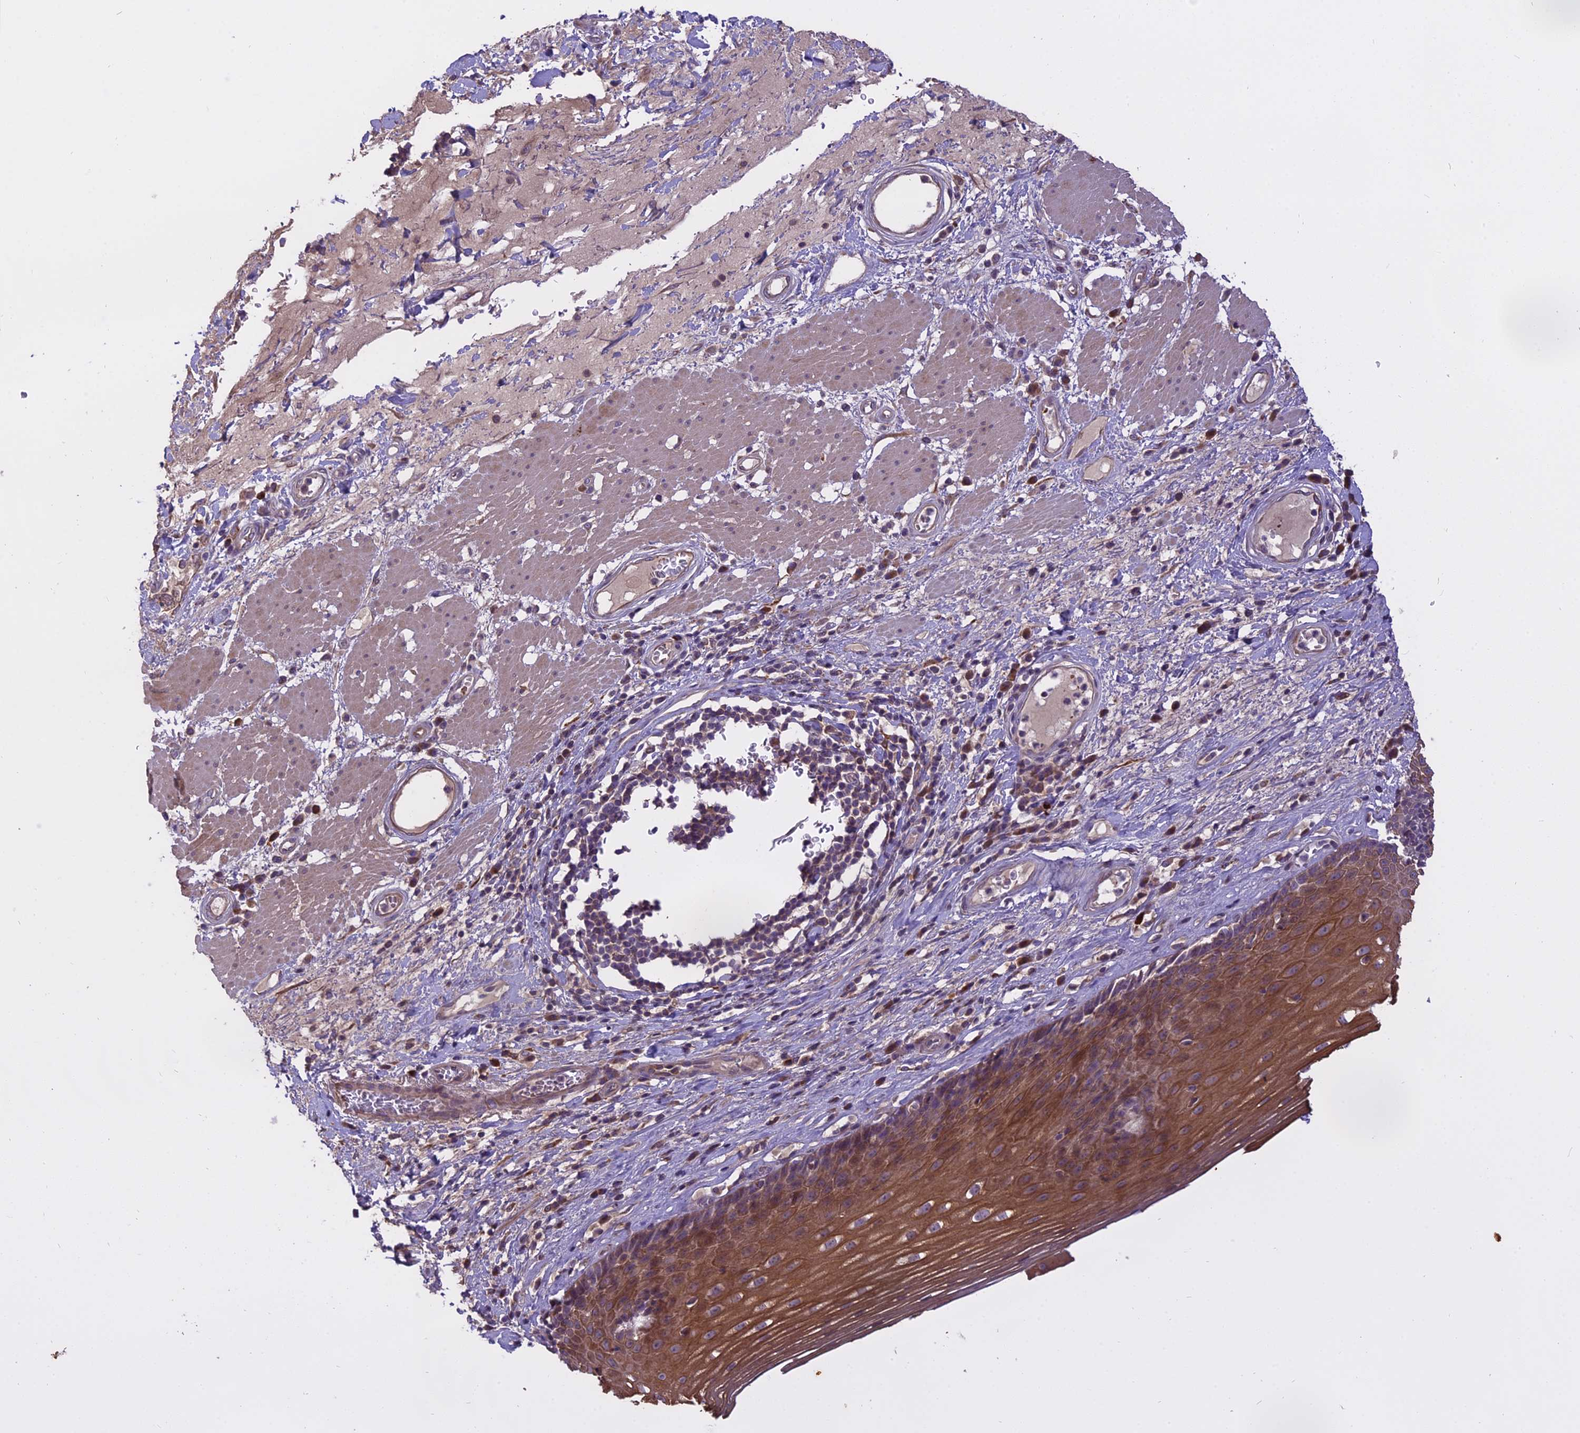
{"staining": {"intensity": "moderate", "quantity": ">75%", "location": "cytoplasmic/membranous"}, "tissue": "esophagus", "cell_type": "Squamous epithelial cells", "image_type": "normal", "snomed": [{"axis": "morphology", "description": "Normal tissue, NOS"}, {"axis": "topography", "description": "Esophagus"}], "caption": "Immunohistochemical staining of unremarkable esophagus displays medium levels of moderate cytoplasmic/membranous expression in approximately >75% of squamous epithelial cells.", "gene": "MEMO1", "patient": {"sex": "male", "age": 62}}